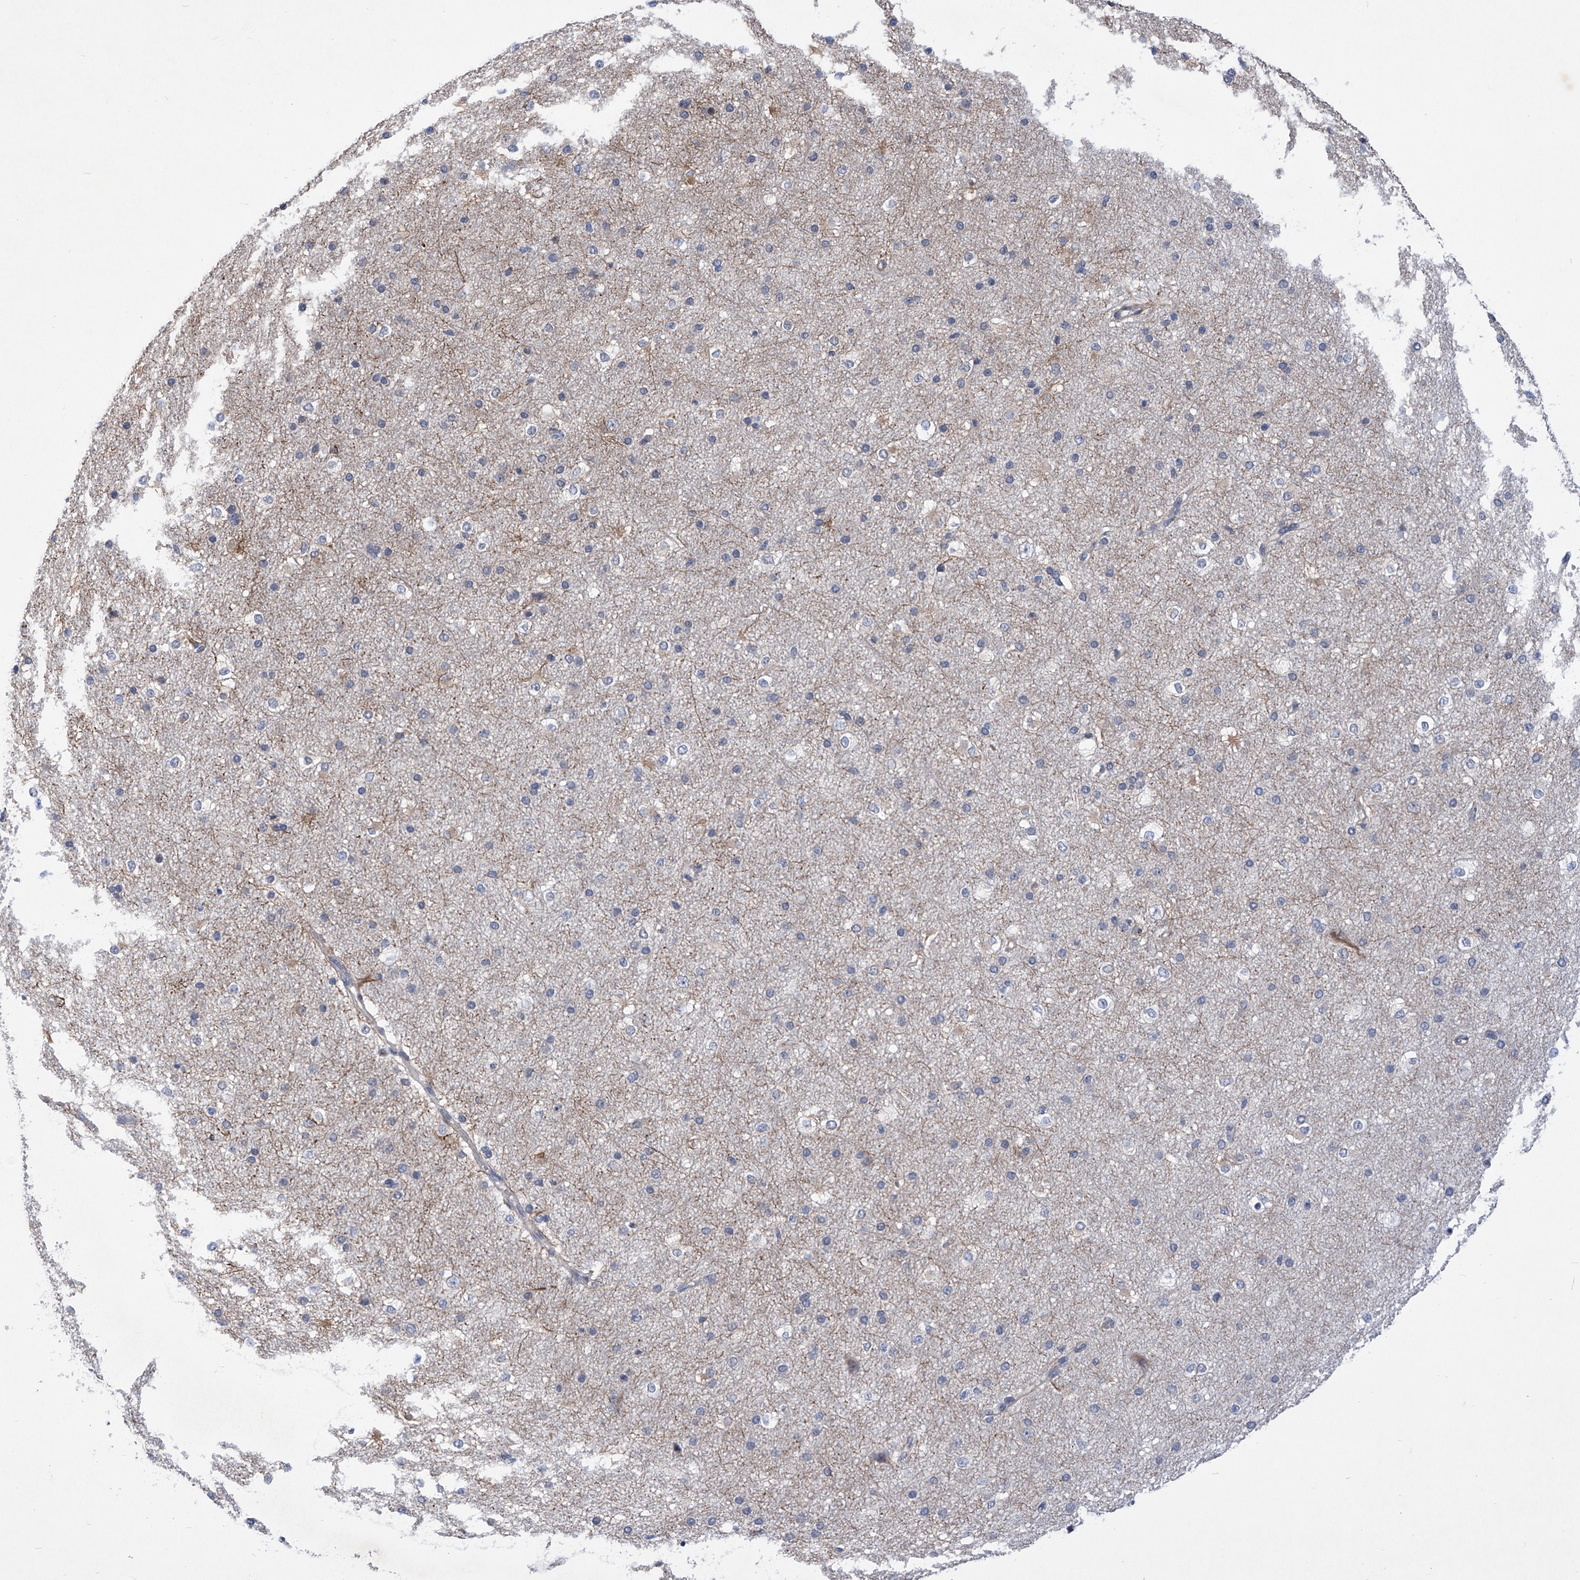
{"staining": {"intensity": "negative", "quantity": "none", "location": "none"}, "tissue": "cerebral cortex", "cell_type": "Endothelial cells", "image_type": "normal", "snomed": [{"axis": "morphology", "description": "Normal tissue, NOS"}, {"axis": "morphology", "description": "Developmental malformation"}, {"axis": "topography", "description": "Cerebral cortex"}], "caption": "IHC micrograph of unremarkable cerebral cortex stained for a protein (brown), which exhibits no staining in endothelial cells.", "gene": "KIFC2", "patient": {"sex": "female", "age": 30}}